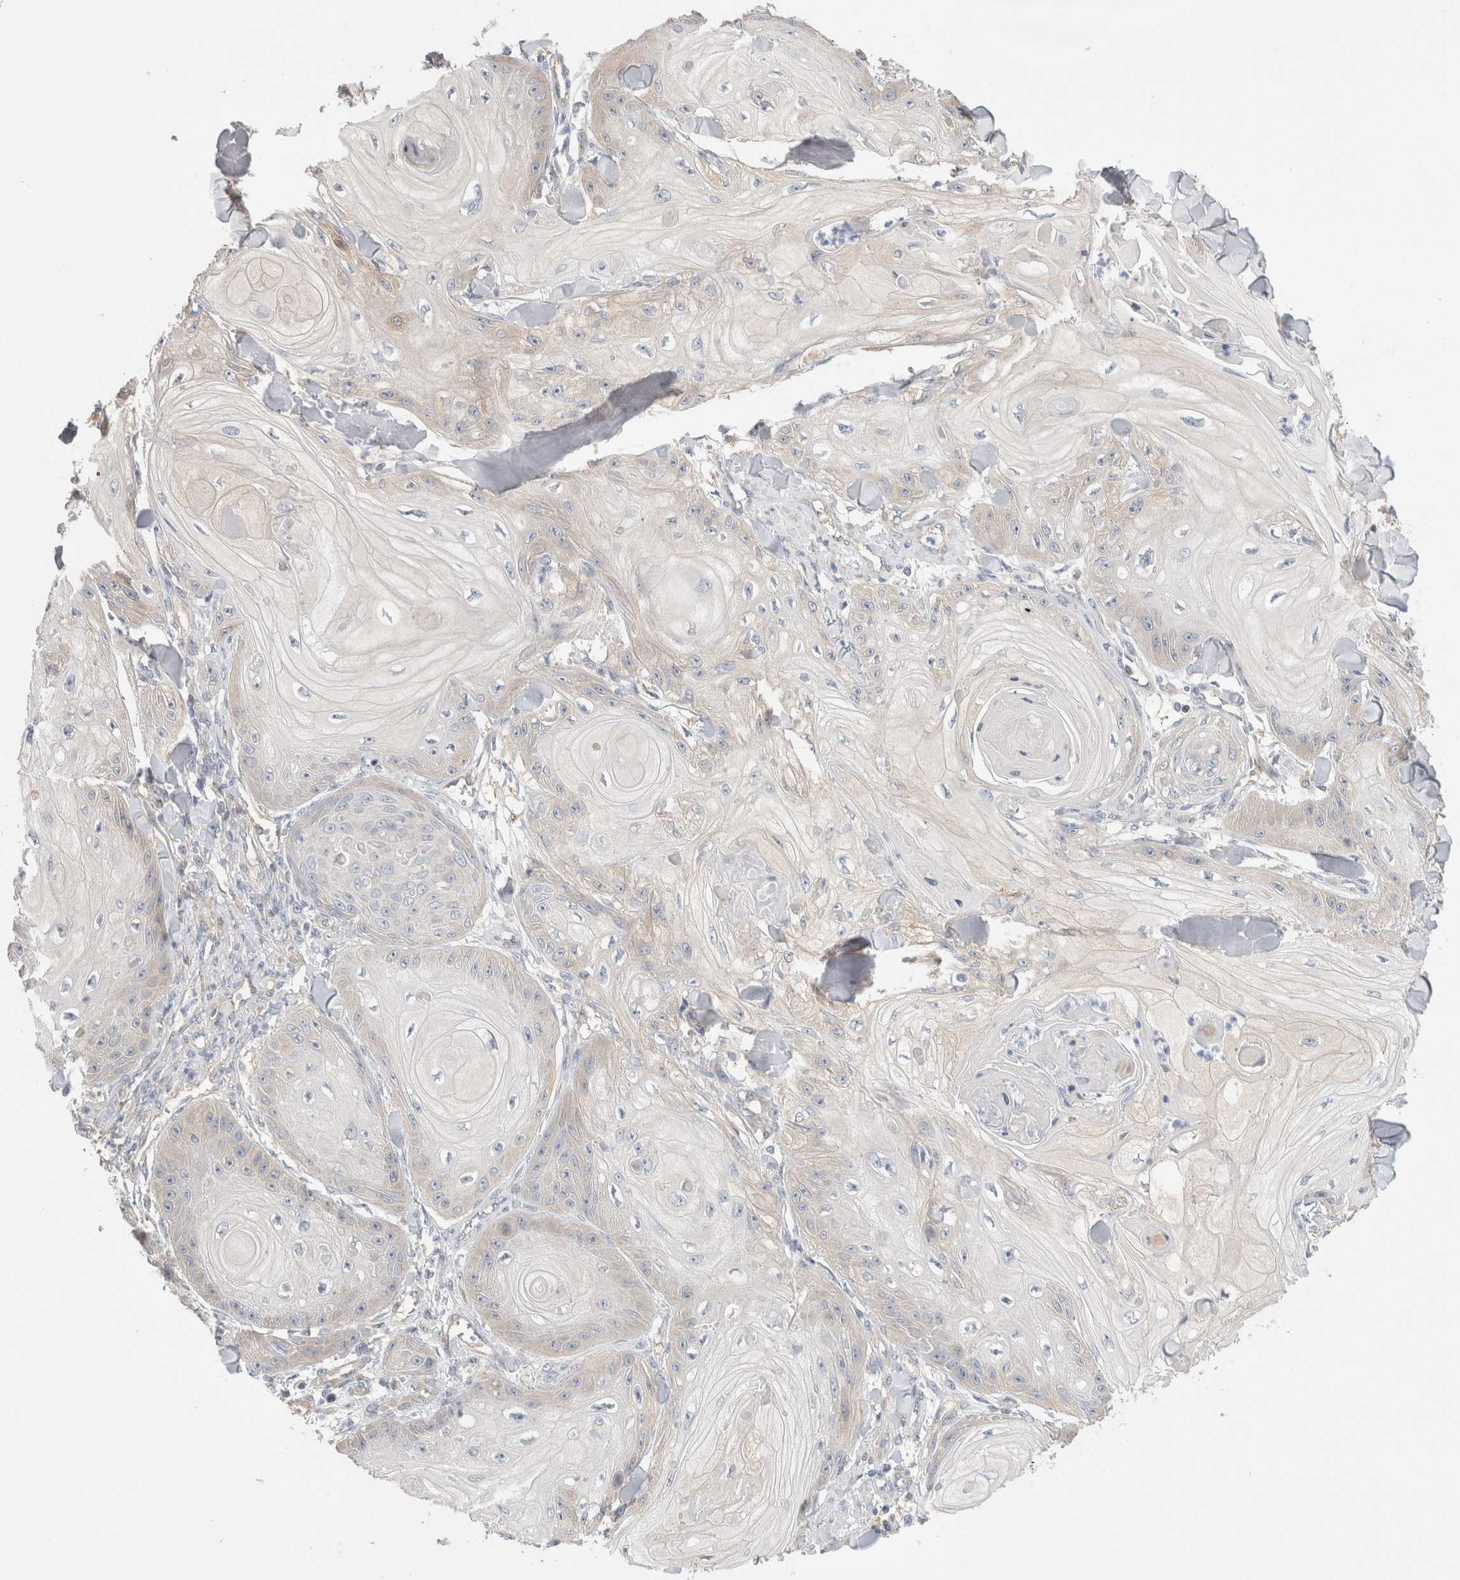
{"staining": {"intensity": "negative", "quantity": "none", "location": "none"}, "tissue": "skin cancer", "cell_type": "Tumor cells", "image_type": "cancer", "snomed": [{"axis": "morphology", "description": "Squamous cell carcinoma, NOS"}, {"axis": "topography", "description": "Skin"}], "caption": "A histopathology image of squamous cell carcinoma (skin) stained for a protein exhibits no brown staining in tumor cells.", "gene": "CAPN2", "patient": {"sex": "male", "age": 74}}